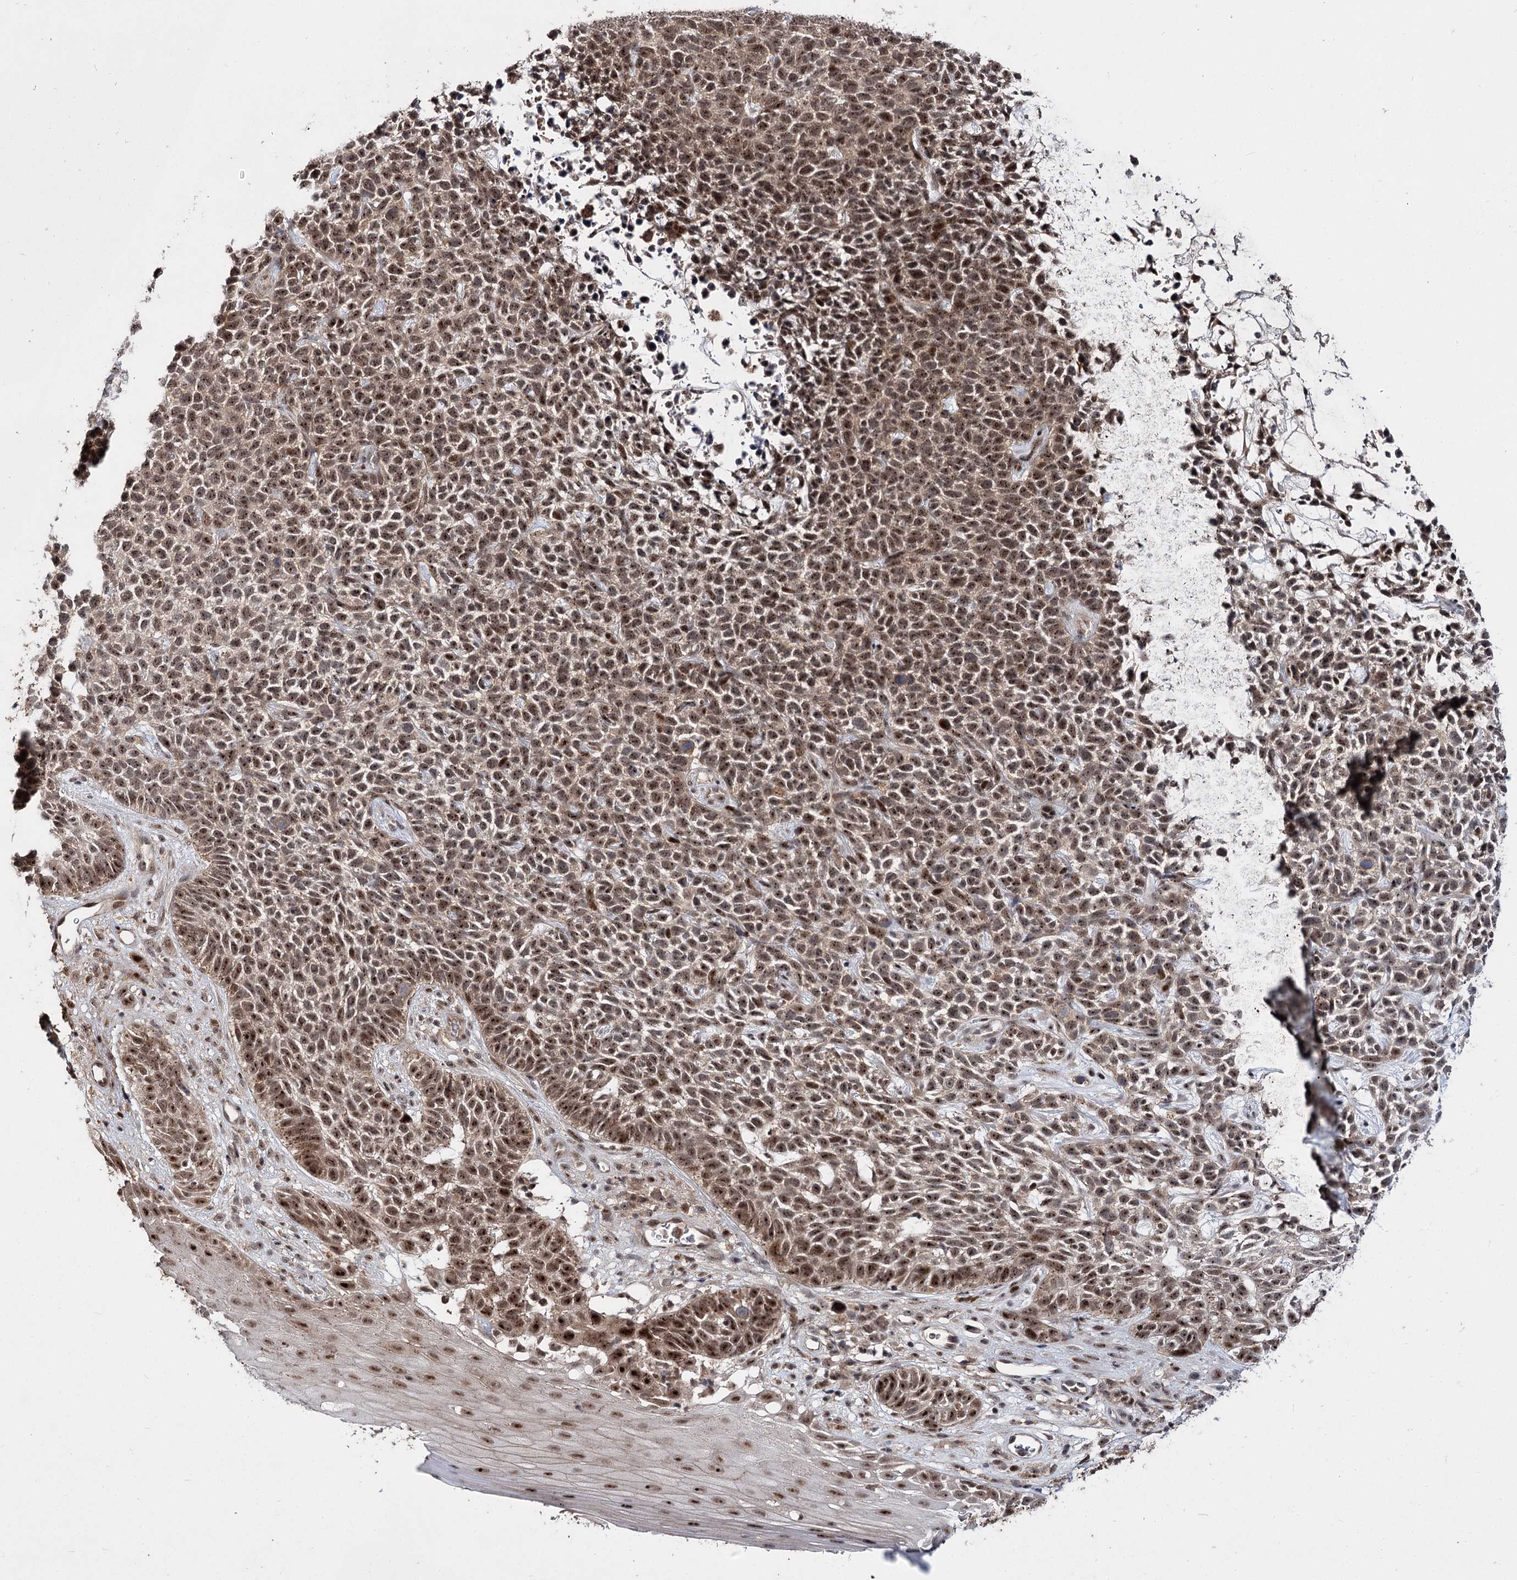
{"staining": {"intensity": "moderate", "quantity": ">75%", "location": "nuclear"}, "tissue": "skin cancer", "cell_type": "Tumor cells", "image_type": "cancer", "snomed": [{"axis": "morphology", "description": "Basal cell carcinoma"}, {"axis": "topography", "description": "Skin"}], "caption": "Immunohistochemistry (IHC) (DAB (3,3'-diaminobenzidine)) staining of human skin cancer (basal cell carcinoma) displays moderate nuclear protein positivity in approximately >75% of tumor cells.", "gene": "MKNK2", "patient": {"sex": "female", "age": 84}}